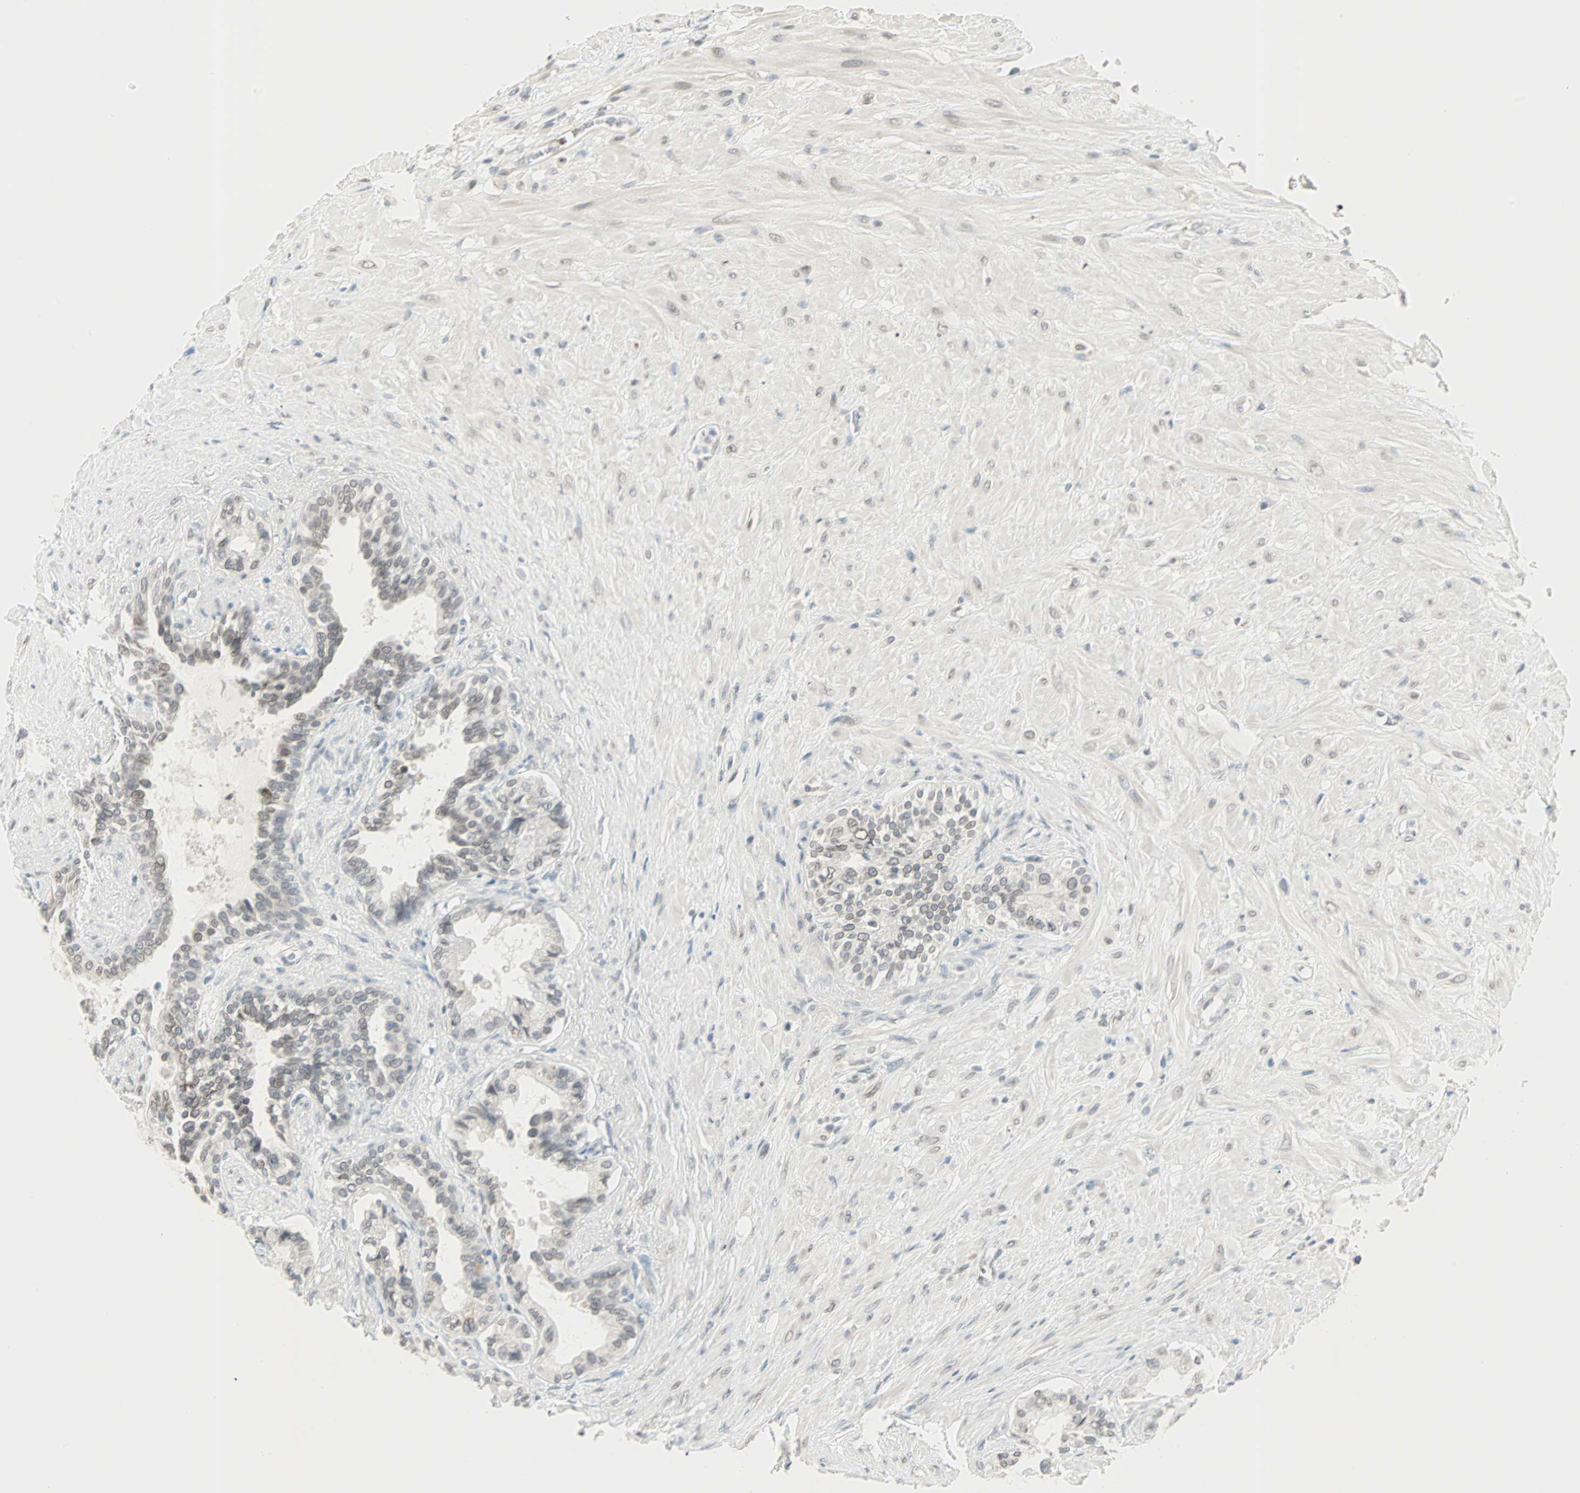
{"staining": {"intensity": "weak", "quantity": "<25%", "location": "cytoplasmic/membranous,nuclear"}, "tissue": "seminal vesicle", "cell_type": "Glandular cells", "image_type": "normal", "snomed": [{"axis": "morphology", "description": "Normal tissue, NOS"}, {"axis": "topography", "description": "Seminal veicle"}], "caption": "DAB (3,3'-diaminobenzidine) immunohistochemical staining of benign human seminal vesicle shows no significant staining in glandular cells. Nuclei are stained in blue.", "gene": "BCAN", "patient": {"sex": "male", "age": 61}}